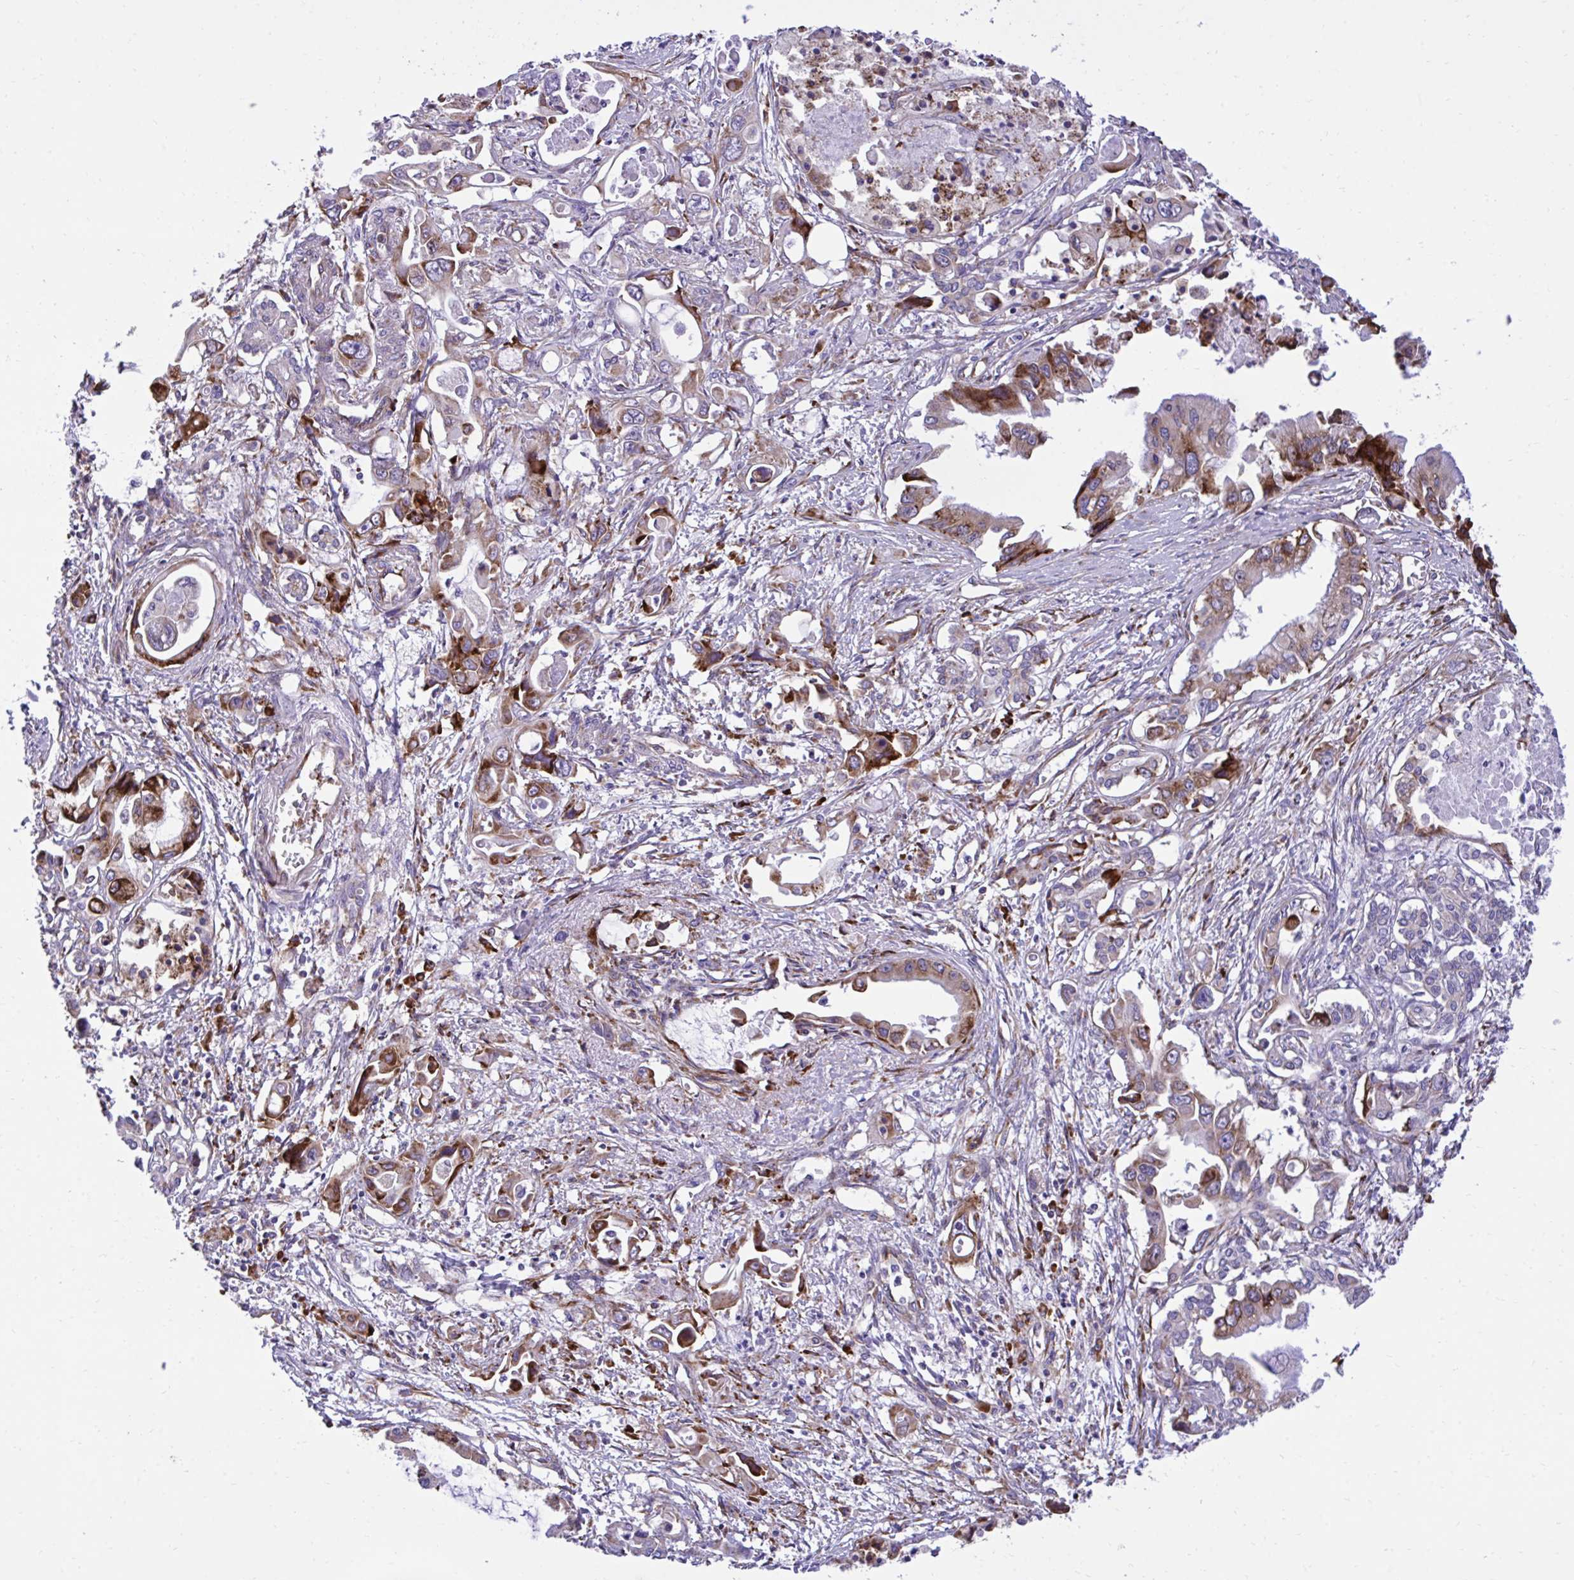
{"staining": {"intensity": "strong", "quantity": ">75%", "location": "cytoplasmic/membranous"}, "tissue": "pancreatic cancer", "cell_type": "Tumor cells", "image_type": "cancer", "snomed": [{"axis": "morphology", "description": "Adenocarcinoma, NOS"}, {"axis": "topography", "description": "Pancreas"}], "caption": "Pancreatic adenocarcinoma stained with immunohistochemistry shows strong cytoplasmic/membranous positivity in about >75% of tumor cells. (IHC, brightfield microscopy, high magnification).", "gene": "RPS15", "patient": {"sex": "male", "age": 84}}